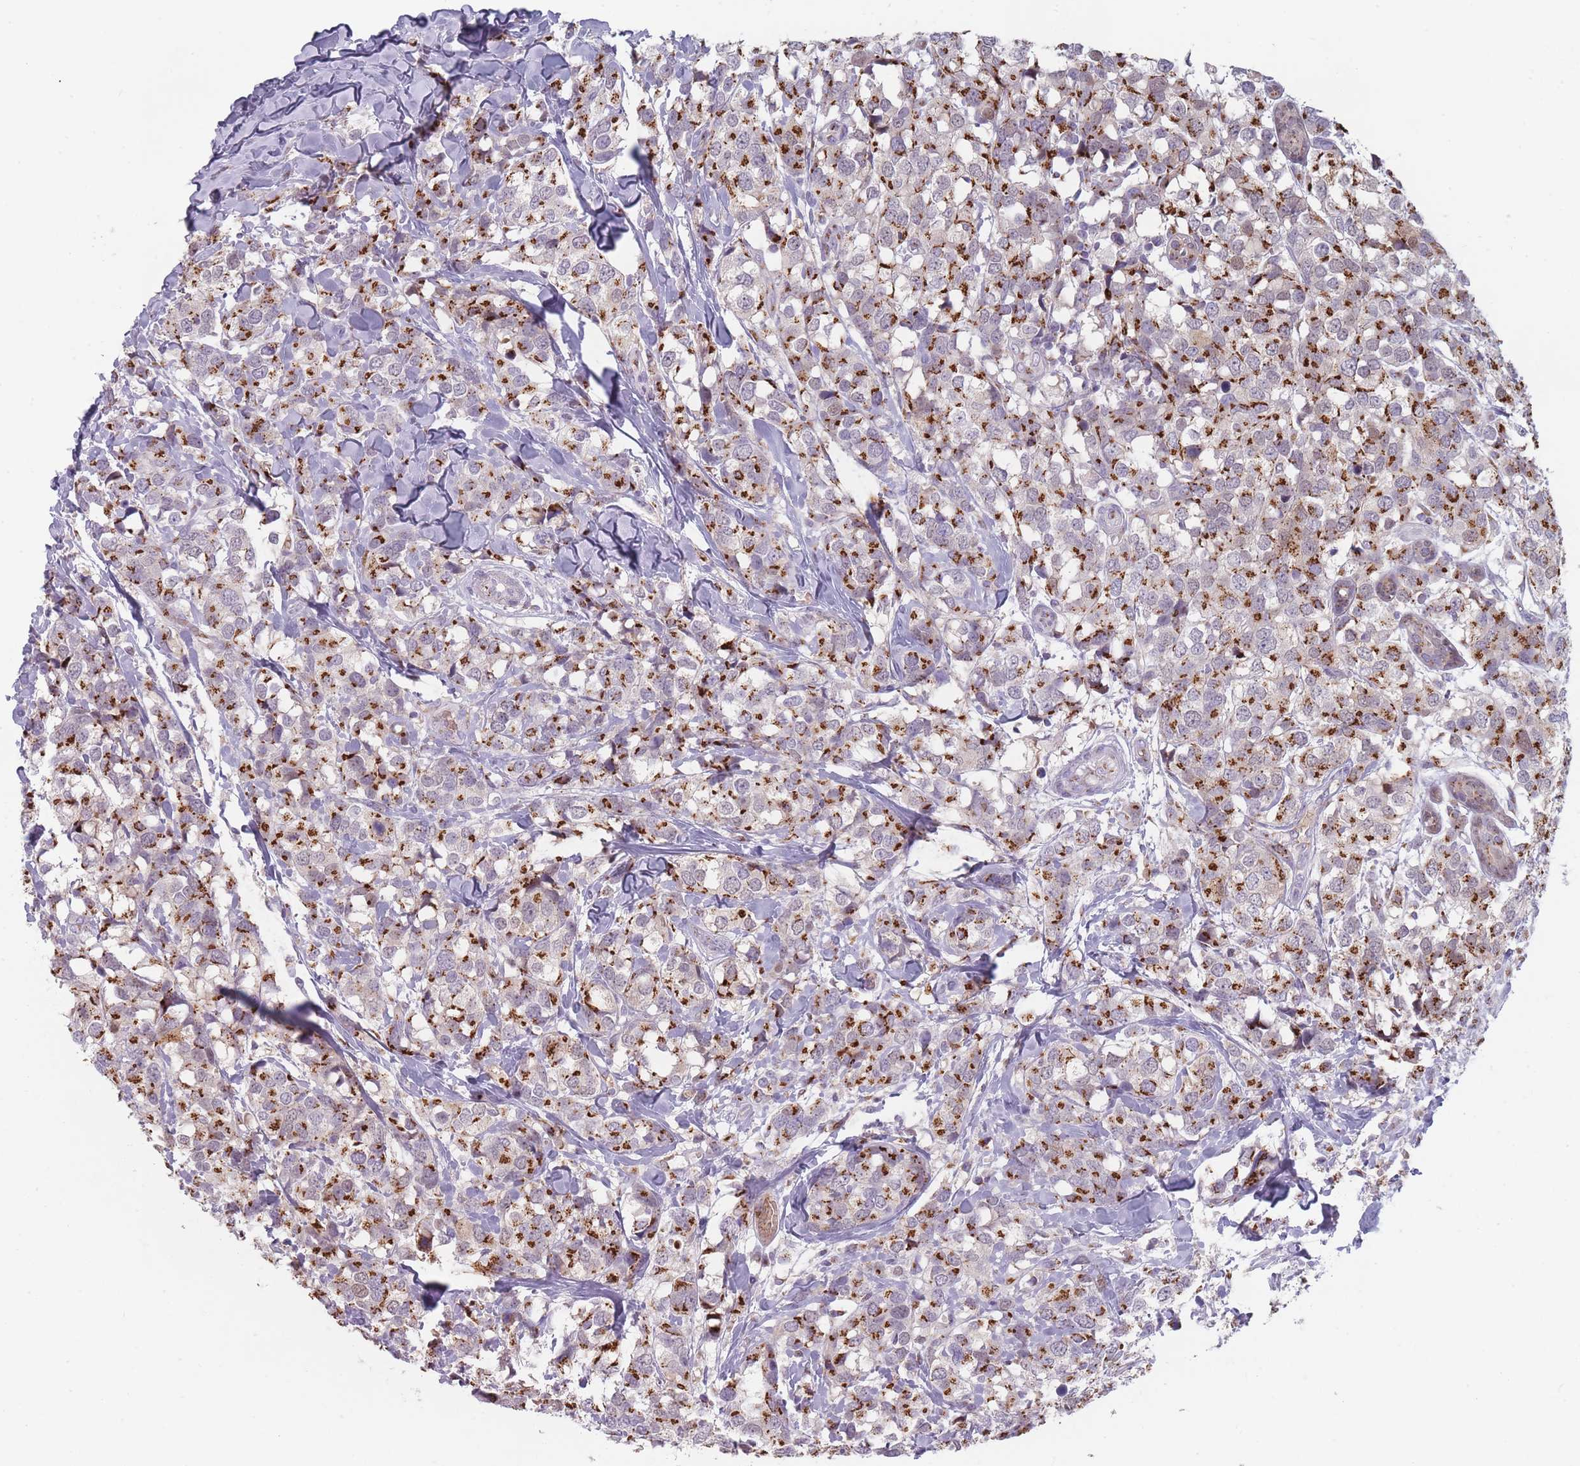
{"staining": {"intensity": "strong", "quantity": ">75%", "location": "cytoplasmic/membranous"}, "tissue": "breast cancer", "cell_type": "Tumor cells", "image_type": "cancer", "snomed": [{"axis": "morphology", "description": "Lobular carcinoma"}, {"axis": "topography", "description": "Breast"}], "caption": "Breast cancer (lobular carcinoma) was stained to show a protein in brown. There is high levels of strong cytoplasmic/membranous staining in about >75% of tumor cells. (brown staining indicates protein expression, while blue staining denotes nuclei).", "gene": "MAN1B1", "patient": {"sex": "female", "age": 59}}